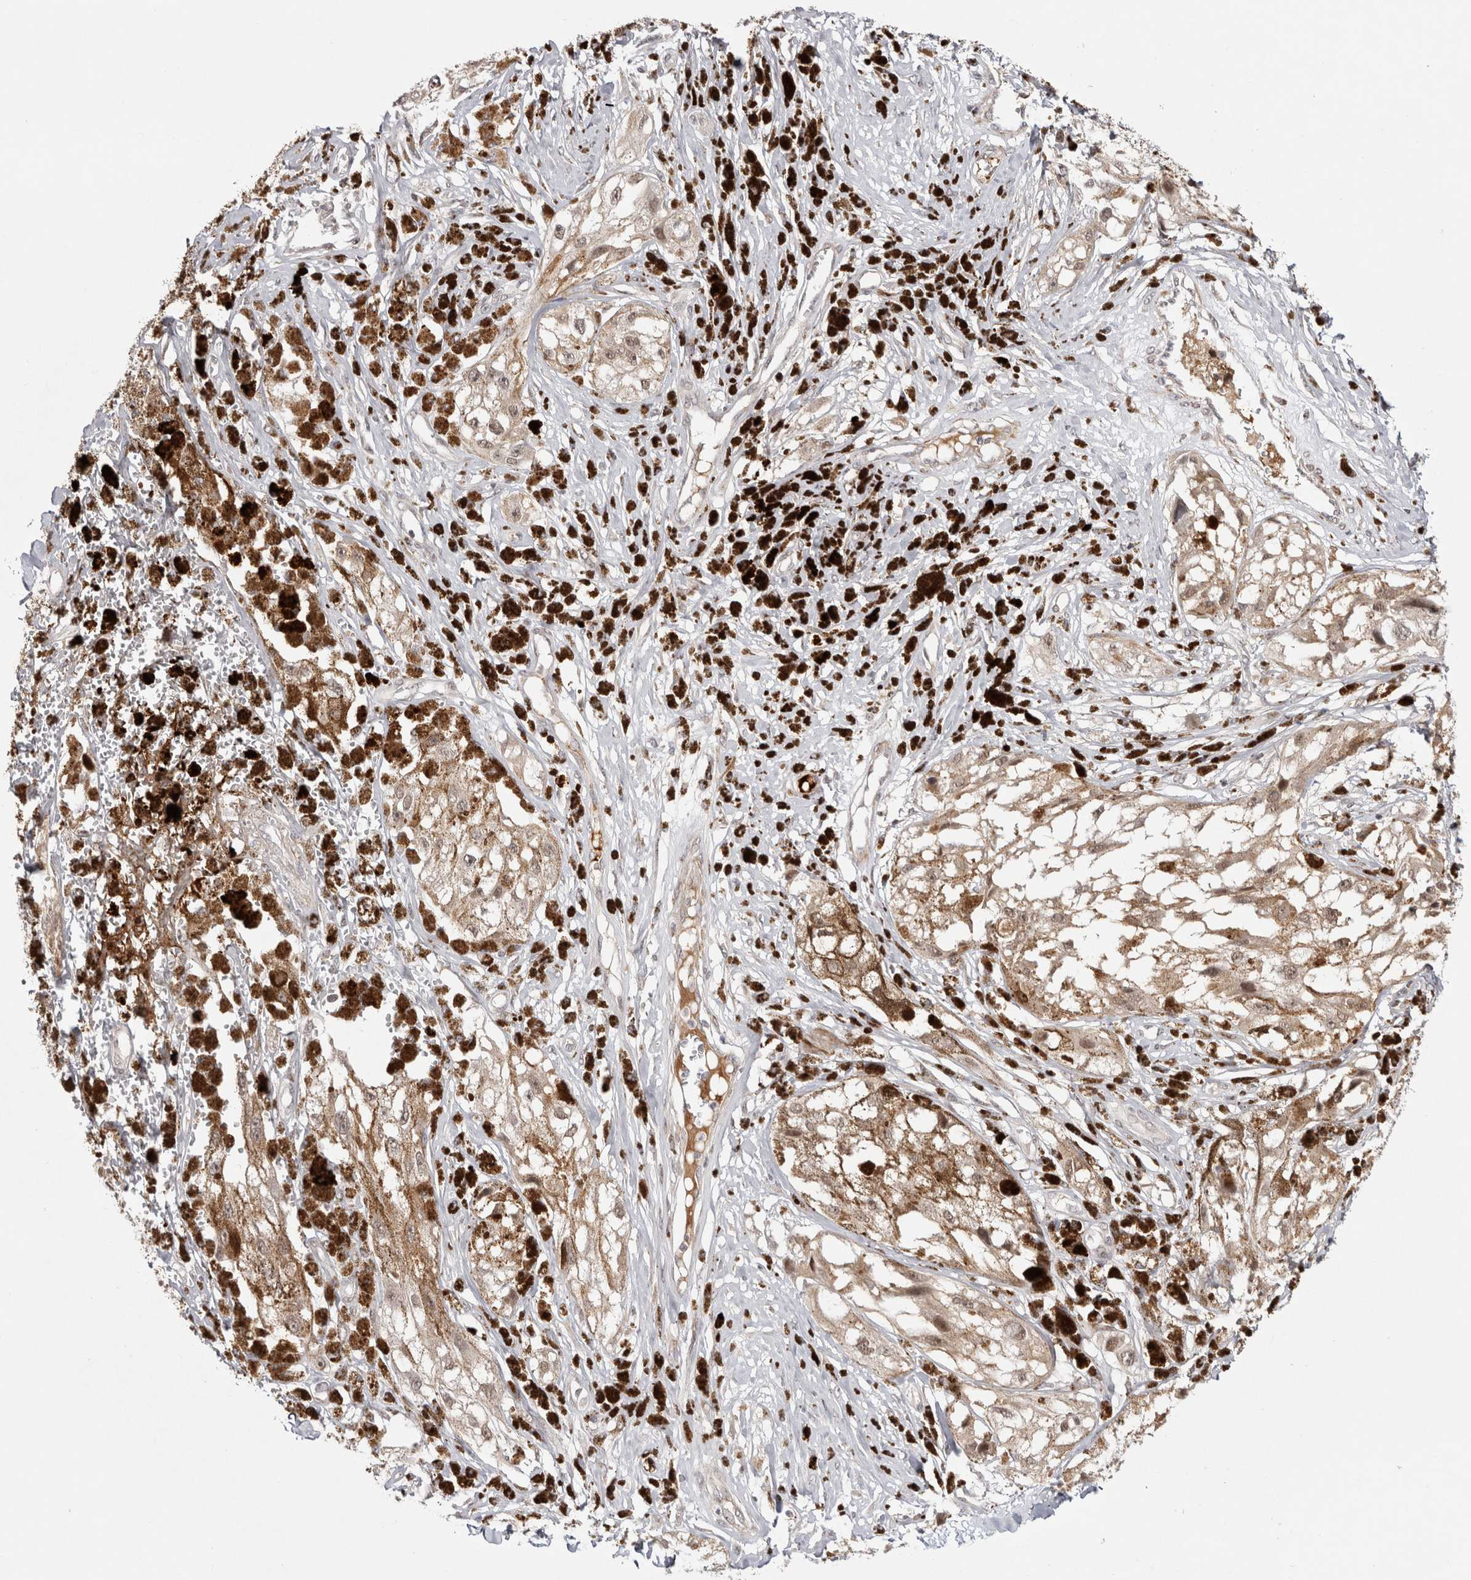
{"staining": {"intensity": "weak", "quantity": ">75%", "location": "cytoplasmic/membranous"}, "tissue": "melanoma", "cell_type": "Tumor cells", "image_type": "cancer", "snomed": [{"axis": "morphology", "description": "Malignant melanoma, NOS"}, {"axis": "topography", "description": "Skin"}], "caption": "Immunohistochemical staining of human malignant melanoma exhibits weak cytoplasmic/membranous protein expression in approximately >75% of tumor cells.", "gene": "ZNF318", "patient": {"sex": "male", "age": 88}}